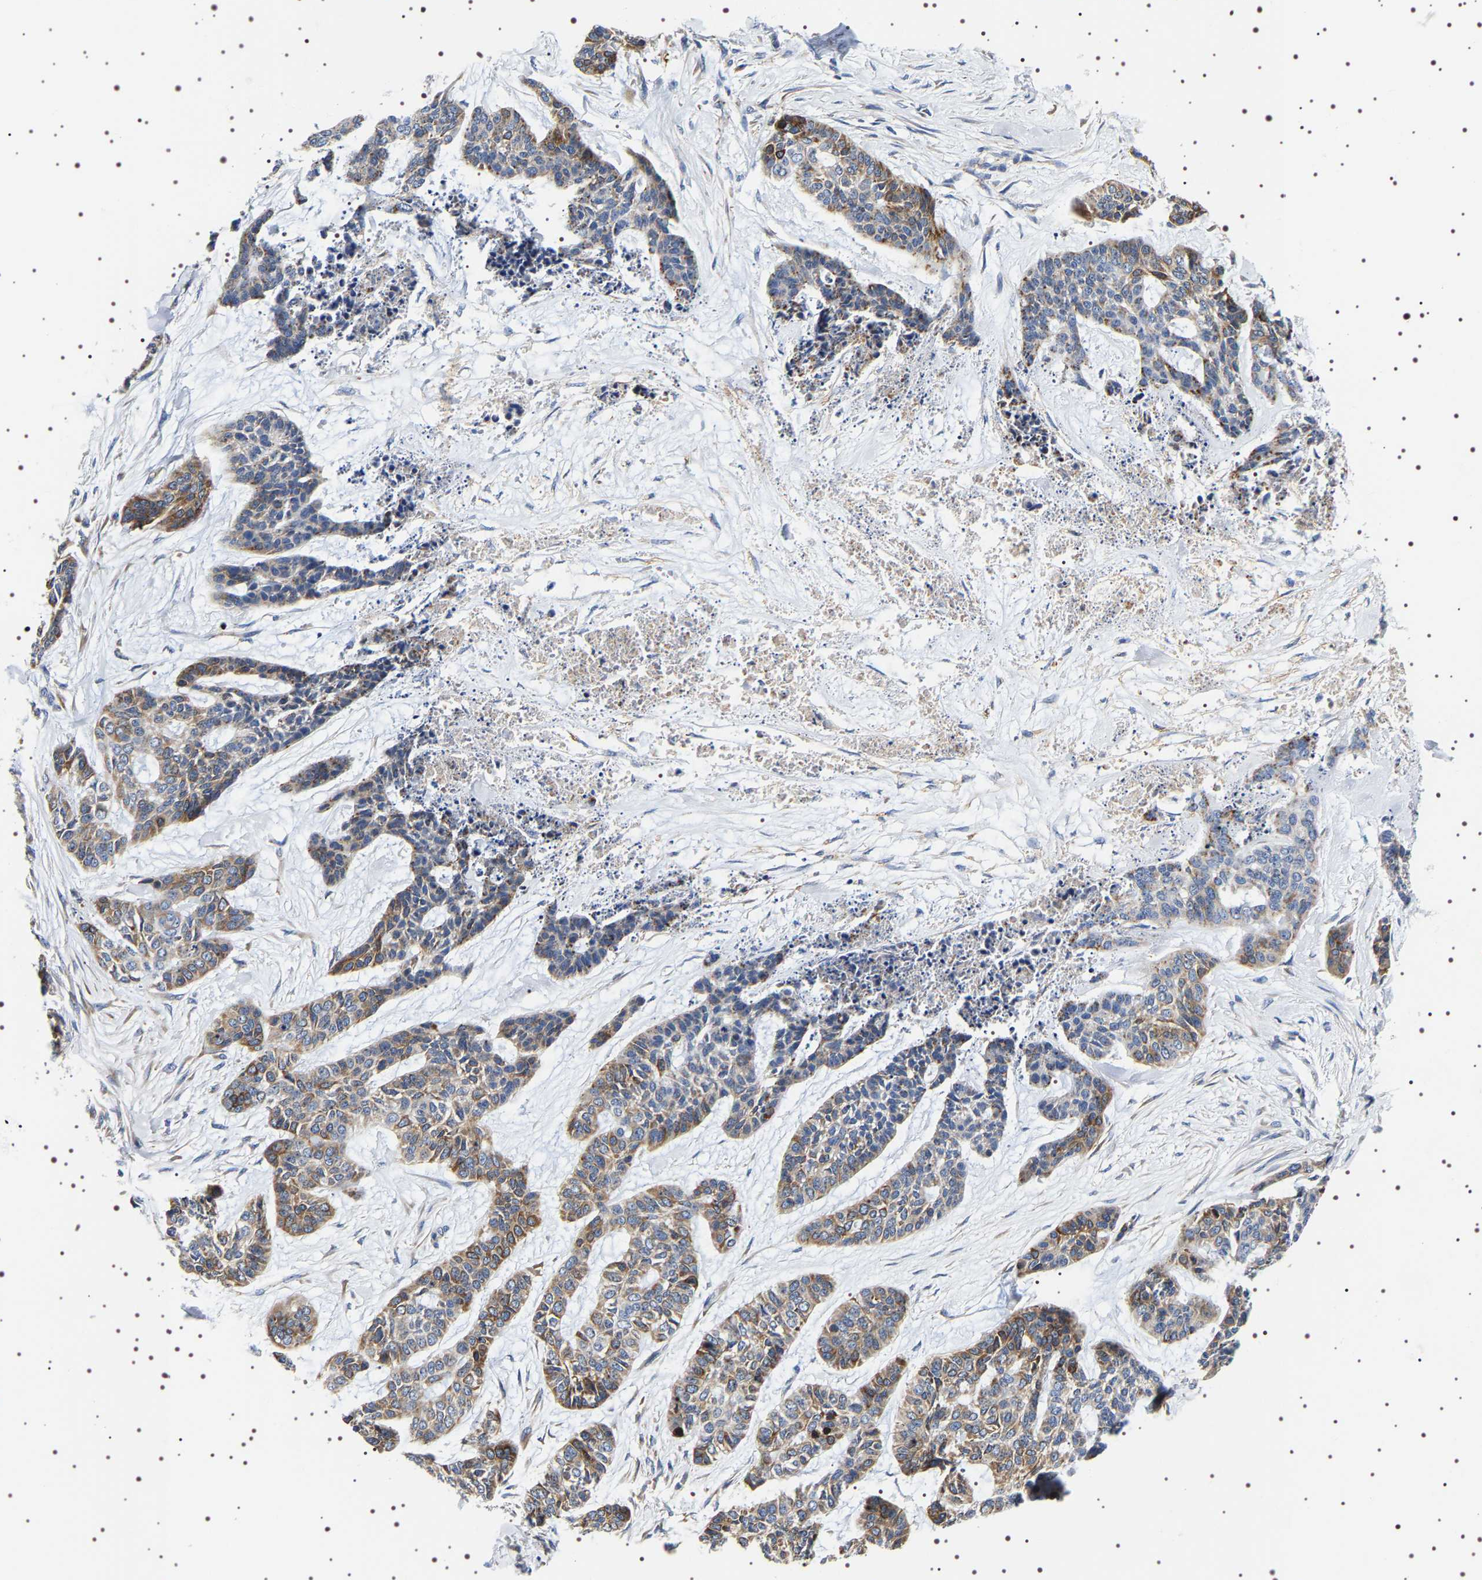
{"staining": {"intensity": "moderate", "quantity": "25%-75%", "location": "cytoplasmic/membranous"}, "tissue": "skin cancer", "cell_type": "Tumor cells", "image_type": "cancer", "snomed": [{"axis": "morphology", "description": "Basal cell carcinoma"}, {"axis": "topography", "description": "Skin"}], "caption": "Skin cancer stained for a protein displays moderate cytoplasmic/membranous positivity in tumor cells. Using DAB (brown) and hematoxylin (blue) stains, captured at high magnification using brightfield microscopy.", "gene": "SQLE", "patient": {"sex": "female", "age": 64}}